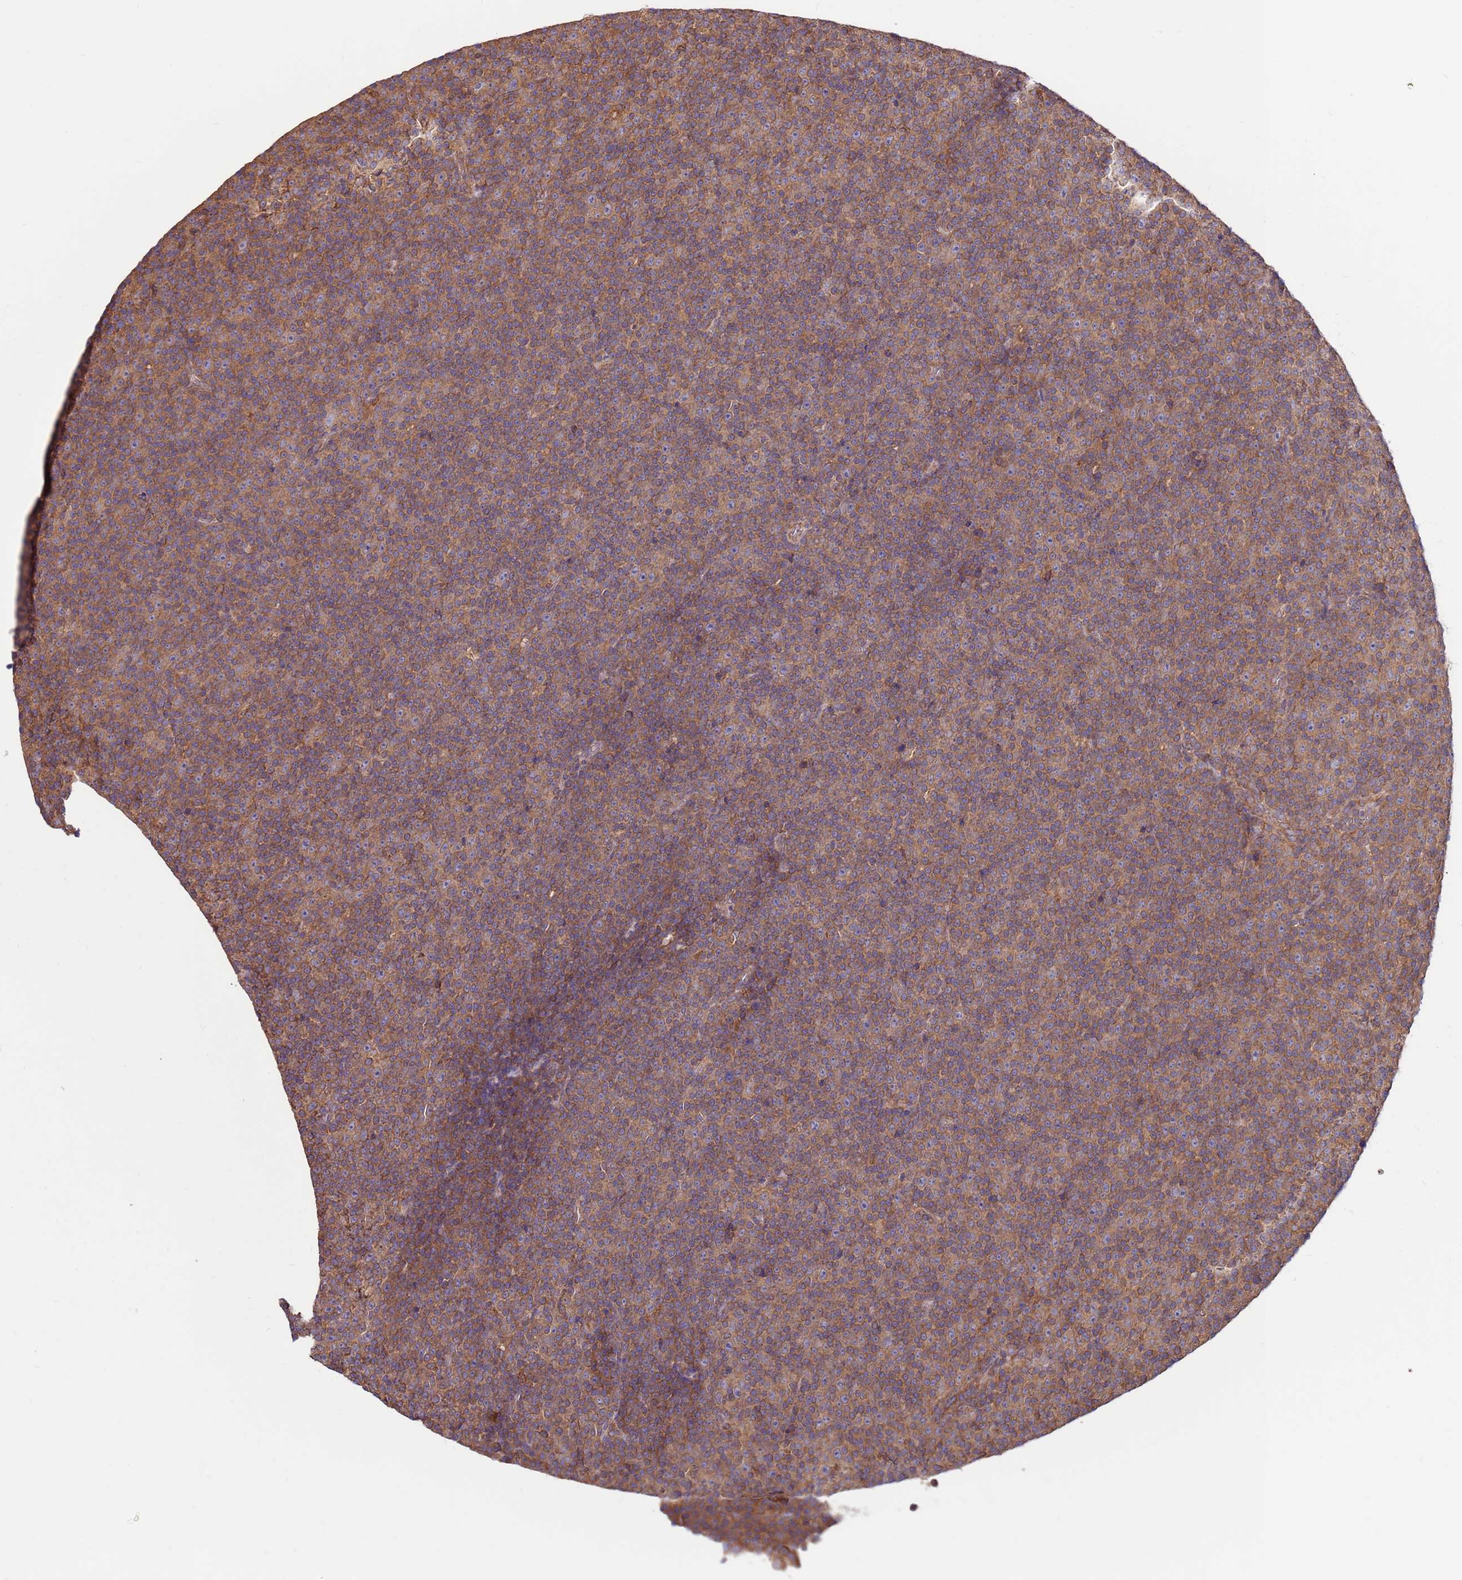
{"staining": {"intensity": "weak", "quantity": ">75%", "location": "cytoplasmic/membranous"}, "tissue": "lymphoma", "cell_type": "Tumor cells", "image_type": "cancer", "snomed": [{"axis": "morphology", "description": "Malignant lymphoma, non-Hodgkin's type, Low grade"}, {"axis": "topography", "description": "Lymph node"}], "caption": "About >75% of tumor cells in human low-grade malignant lymphoma, non-Hodgkin's type display weak cytoplasmic/membranous protein positivity as visualized by brown immunohistochemical staining.", "gene": "SLC44A5", "patient": {"sex": "female", "age": 67}}